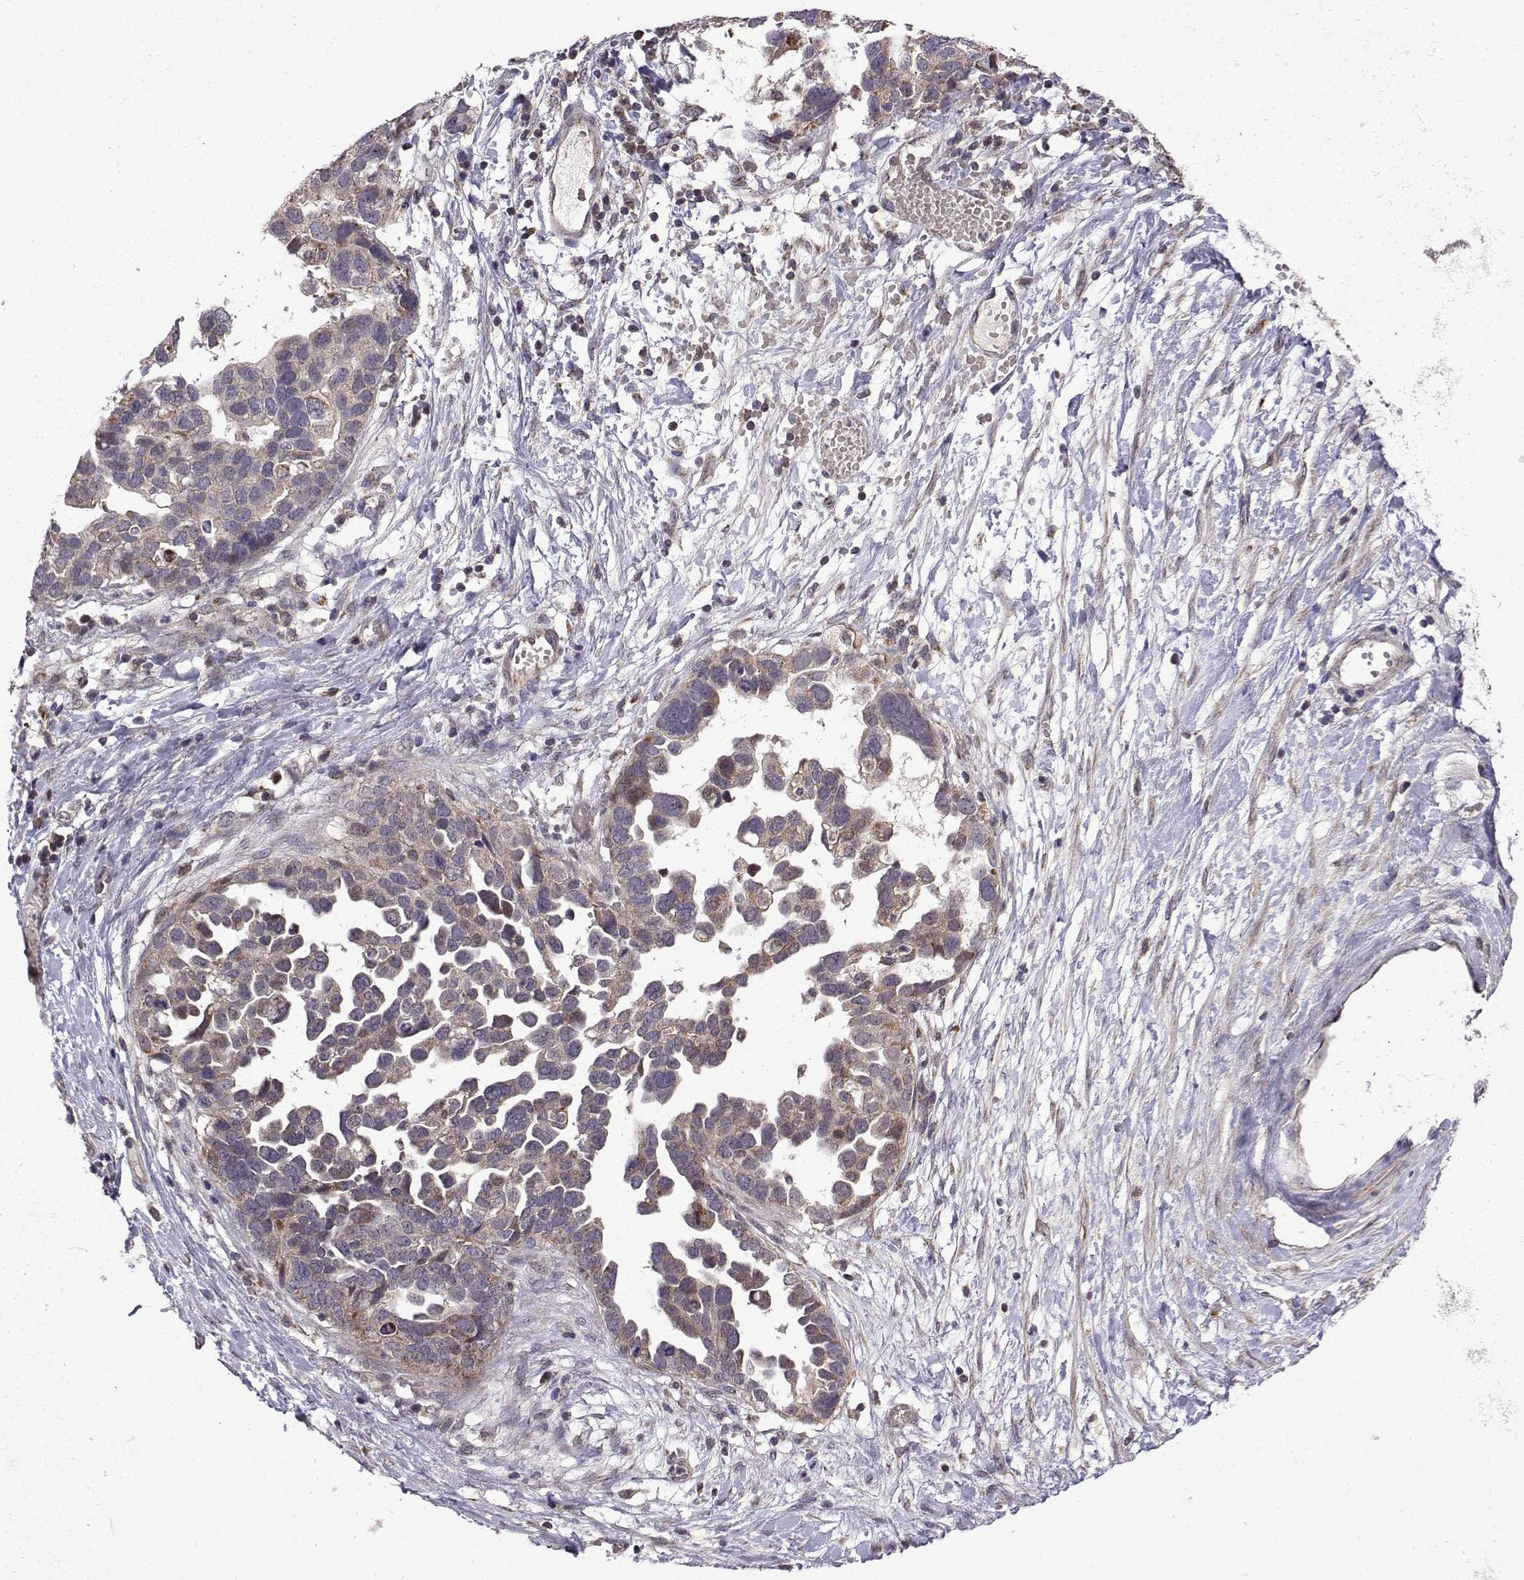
{"staining": {"intensity": "weak", "quantity": "<25%", "location": "cytoplasmic/membranous"}, "tissue": "ovarian cancer", "cell_type": "Tumor cells", "image_type": "cancer", "snomed": [{"axis": "morphology", "description": "Cystadenocarcinoma, serous, NOS"}, {"axis": "topography", "description": "Ovary"}], "caption": "Immunohistochemistry micrograph of serous cystadenocarcinoma (ovarian) stained for a protein (brown), which demonstrates no expression in tumor cells. (DAB (3,3'-diaminobenzidine) immunohistochemistry, high magnification).", "gene": "TAB2", "patient": {"sex": "female", "age": 54}}